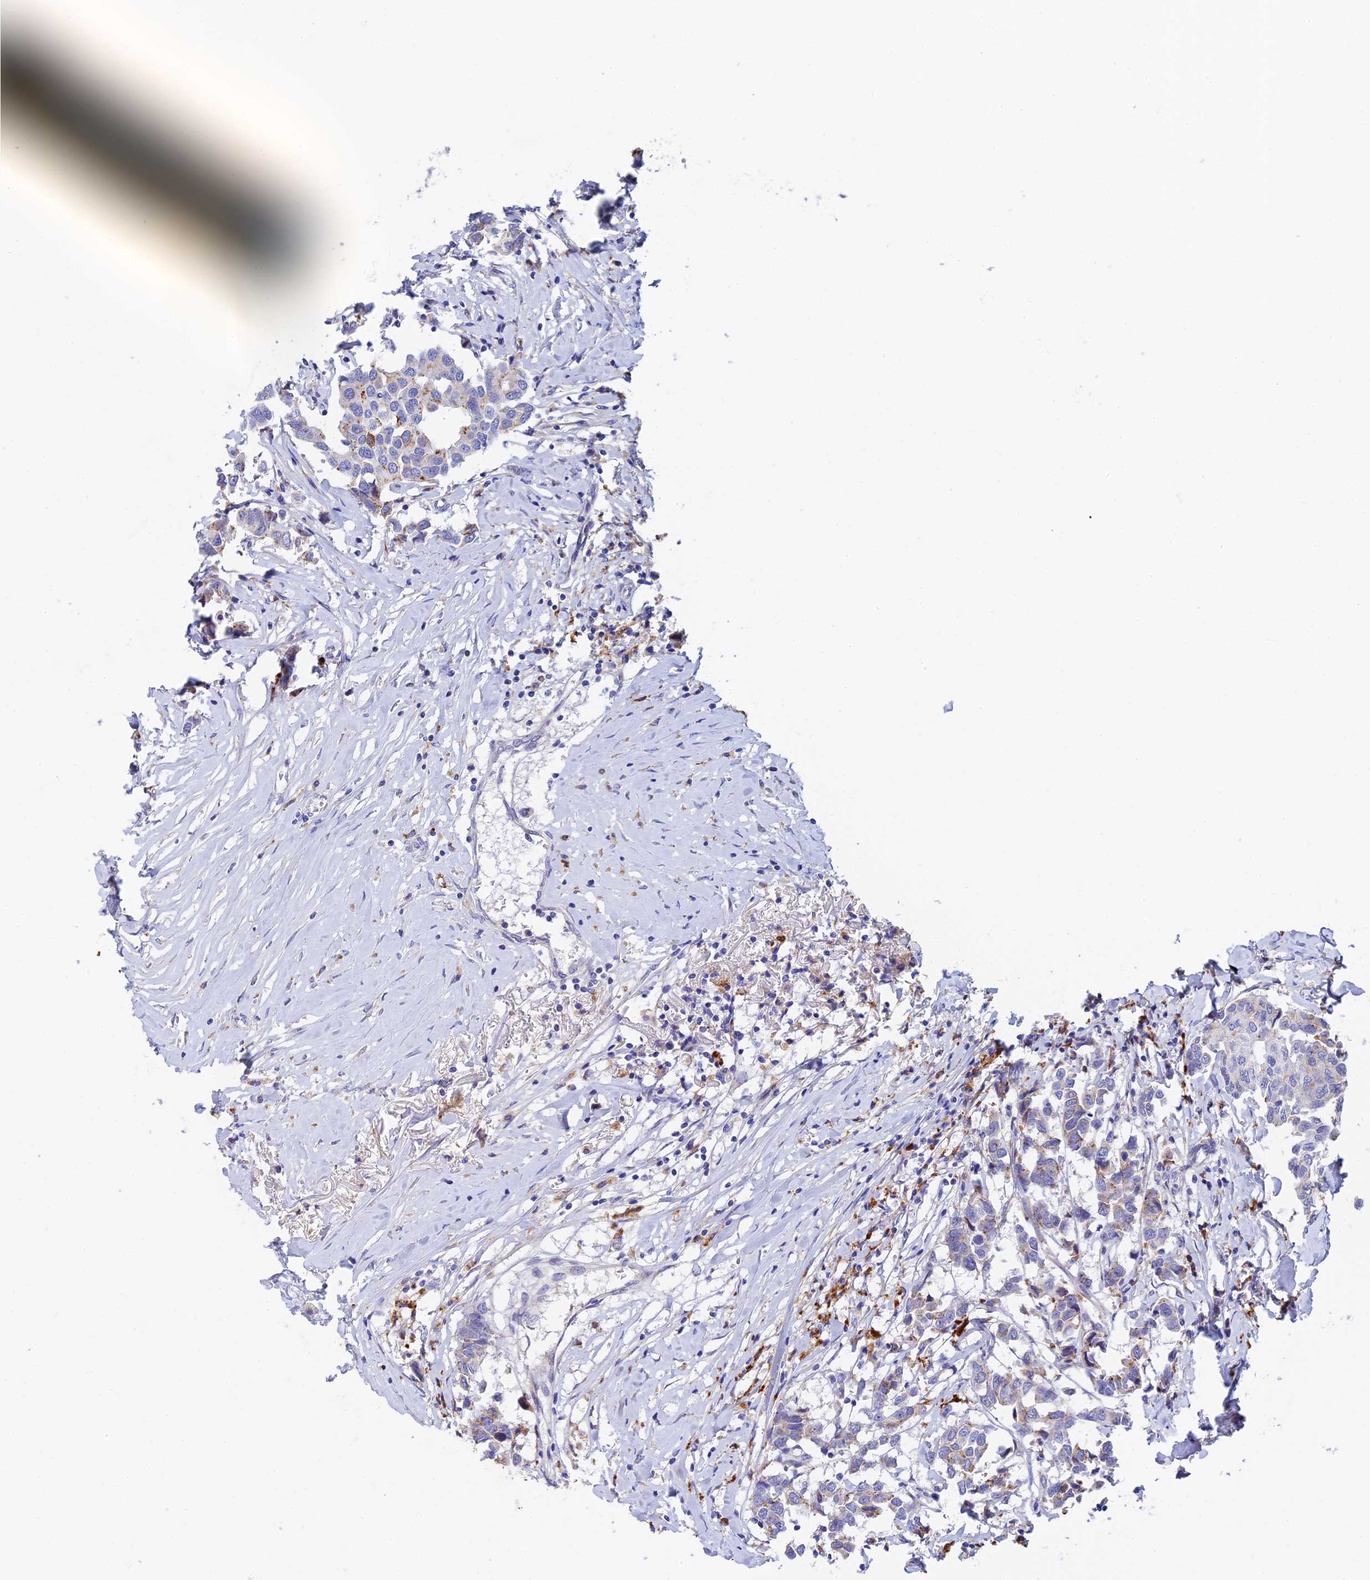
{"staining": {"intensity": "weak", "quantity": "<25%", "location": "cytoplasmic/membranous"}, "tissue": "breast cancer", "cell_type": "Tumor cells", "image_type": "cancer", "snomed": [{"axis": "morphology", "description": "Duct carcinoma"}, {"axis": "topography", "description": "Breast"}], "caption": "Immunohistochemical staining of breast cancer (intraductal carcinoma) shows no significant positivity in tumor cells. Brightfield microscopy of immunohistochemistry (IHC) stained with DAB (3,3'-diaminobenzidine) (brown) and hematoxylin (blue), captured at high magnification.", "gene": "RPGRIP1L", "patient": {"sex": "female", "age": 80}}